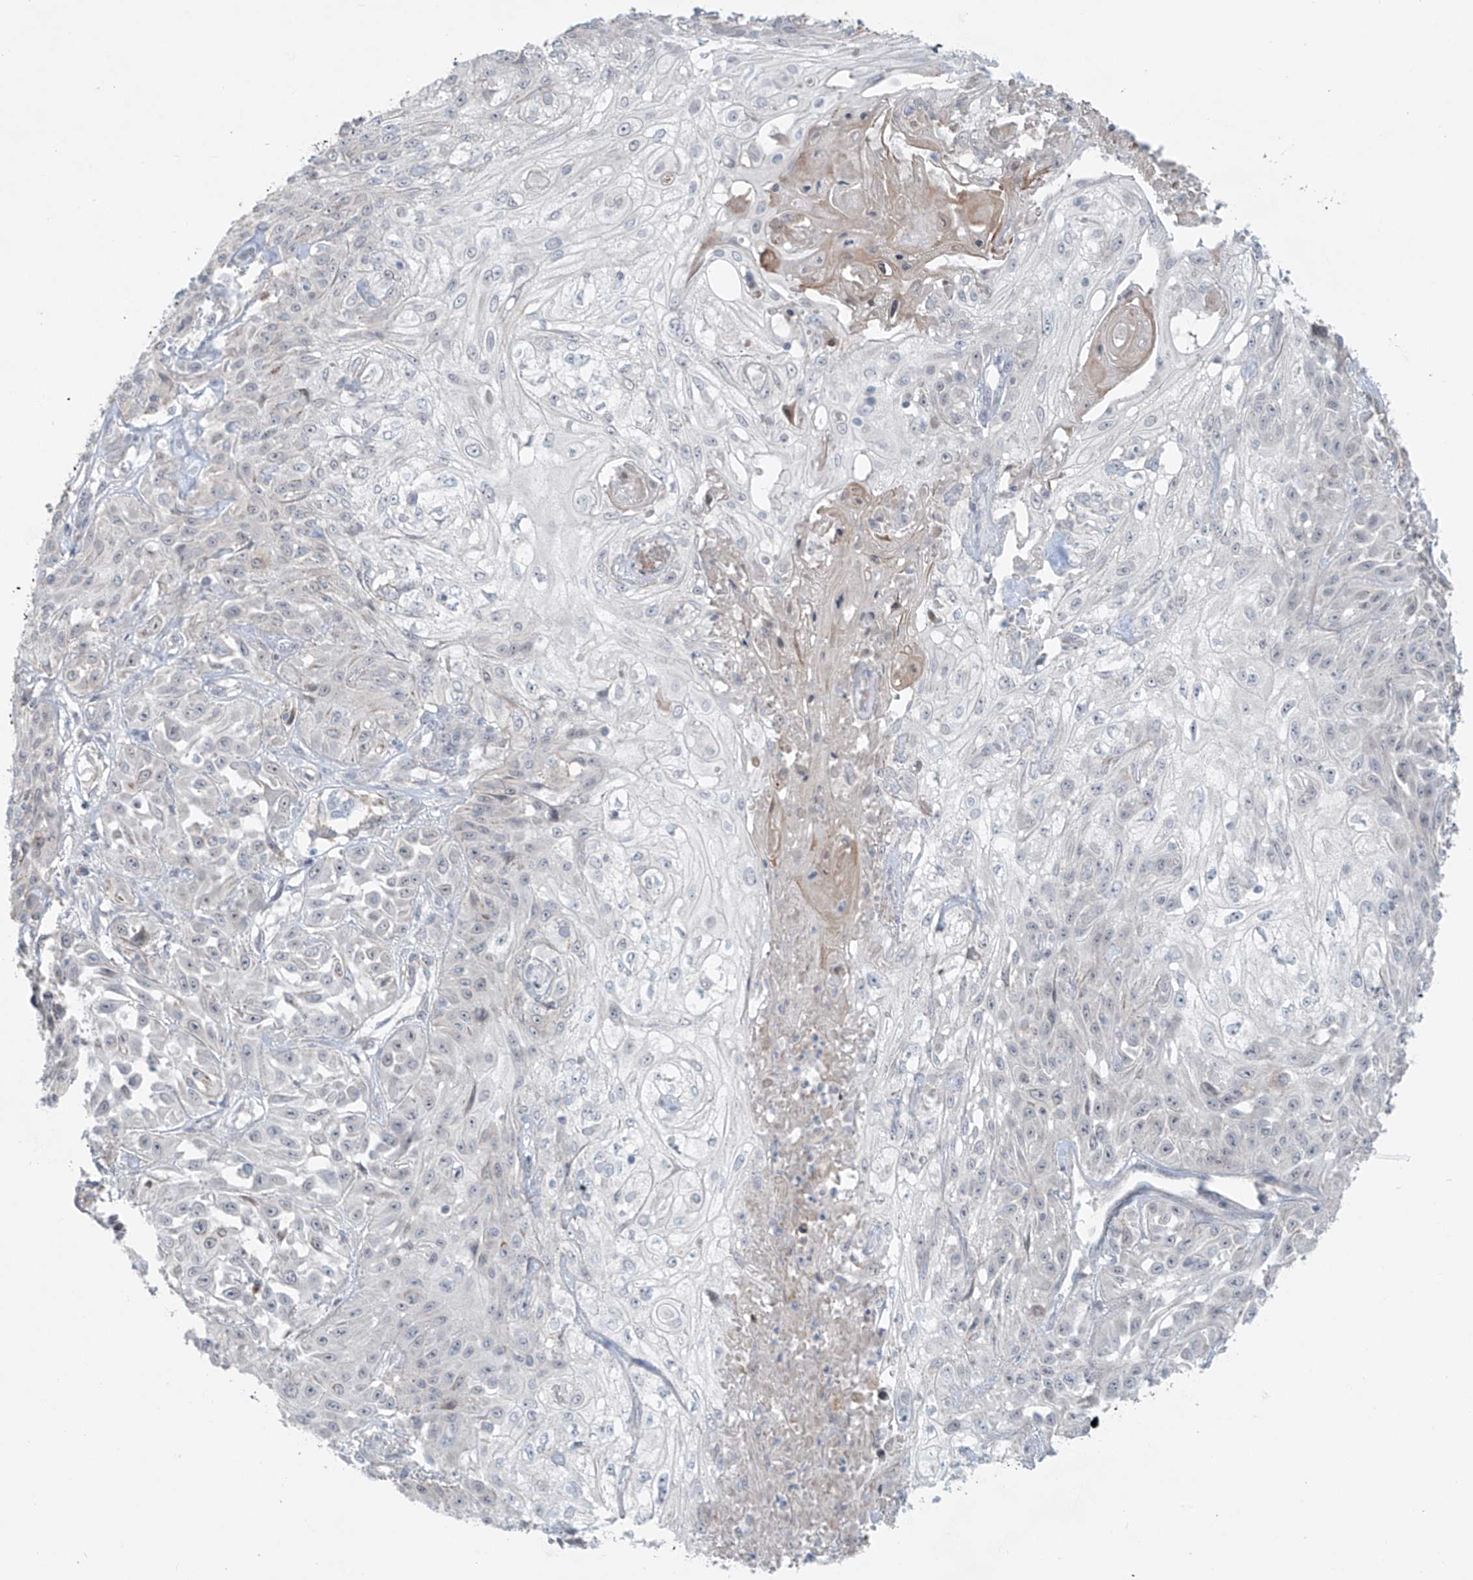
{"staining": {"intensity": "negative", "quantity": "none", "location": "none"}, "tissue": "skin cancer", "cell_type": "Tumor cells", "image_type": "cancer", "snomed": [{"axis": "morphology", "description": "Squamous cell carcinoma, NOS"}, {"axis": "morphology", "description": "Squamous cell carcinoma, metastatic, NOS"}, {"axis": "topography", "description": "Skin"}, {"axis": "topography", "description": "Lymph node"}], "caption": "This is an IHC histopathology image of skin metastatic squamous cell carcinoma. There is no expression in tumor cells.", "gene": "RASGEF1A", "patient": {"sex": "male", "age": 75}}